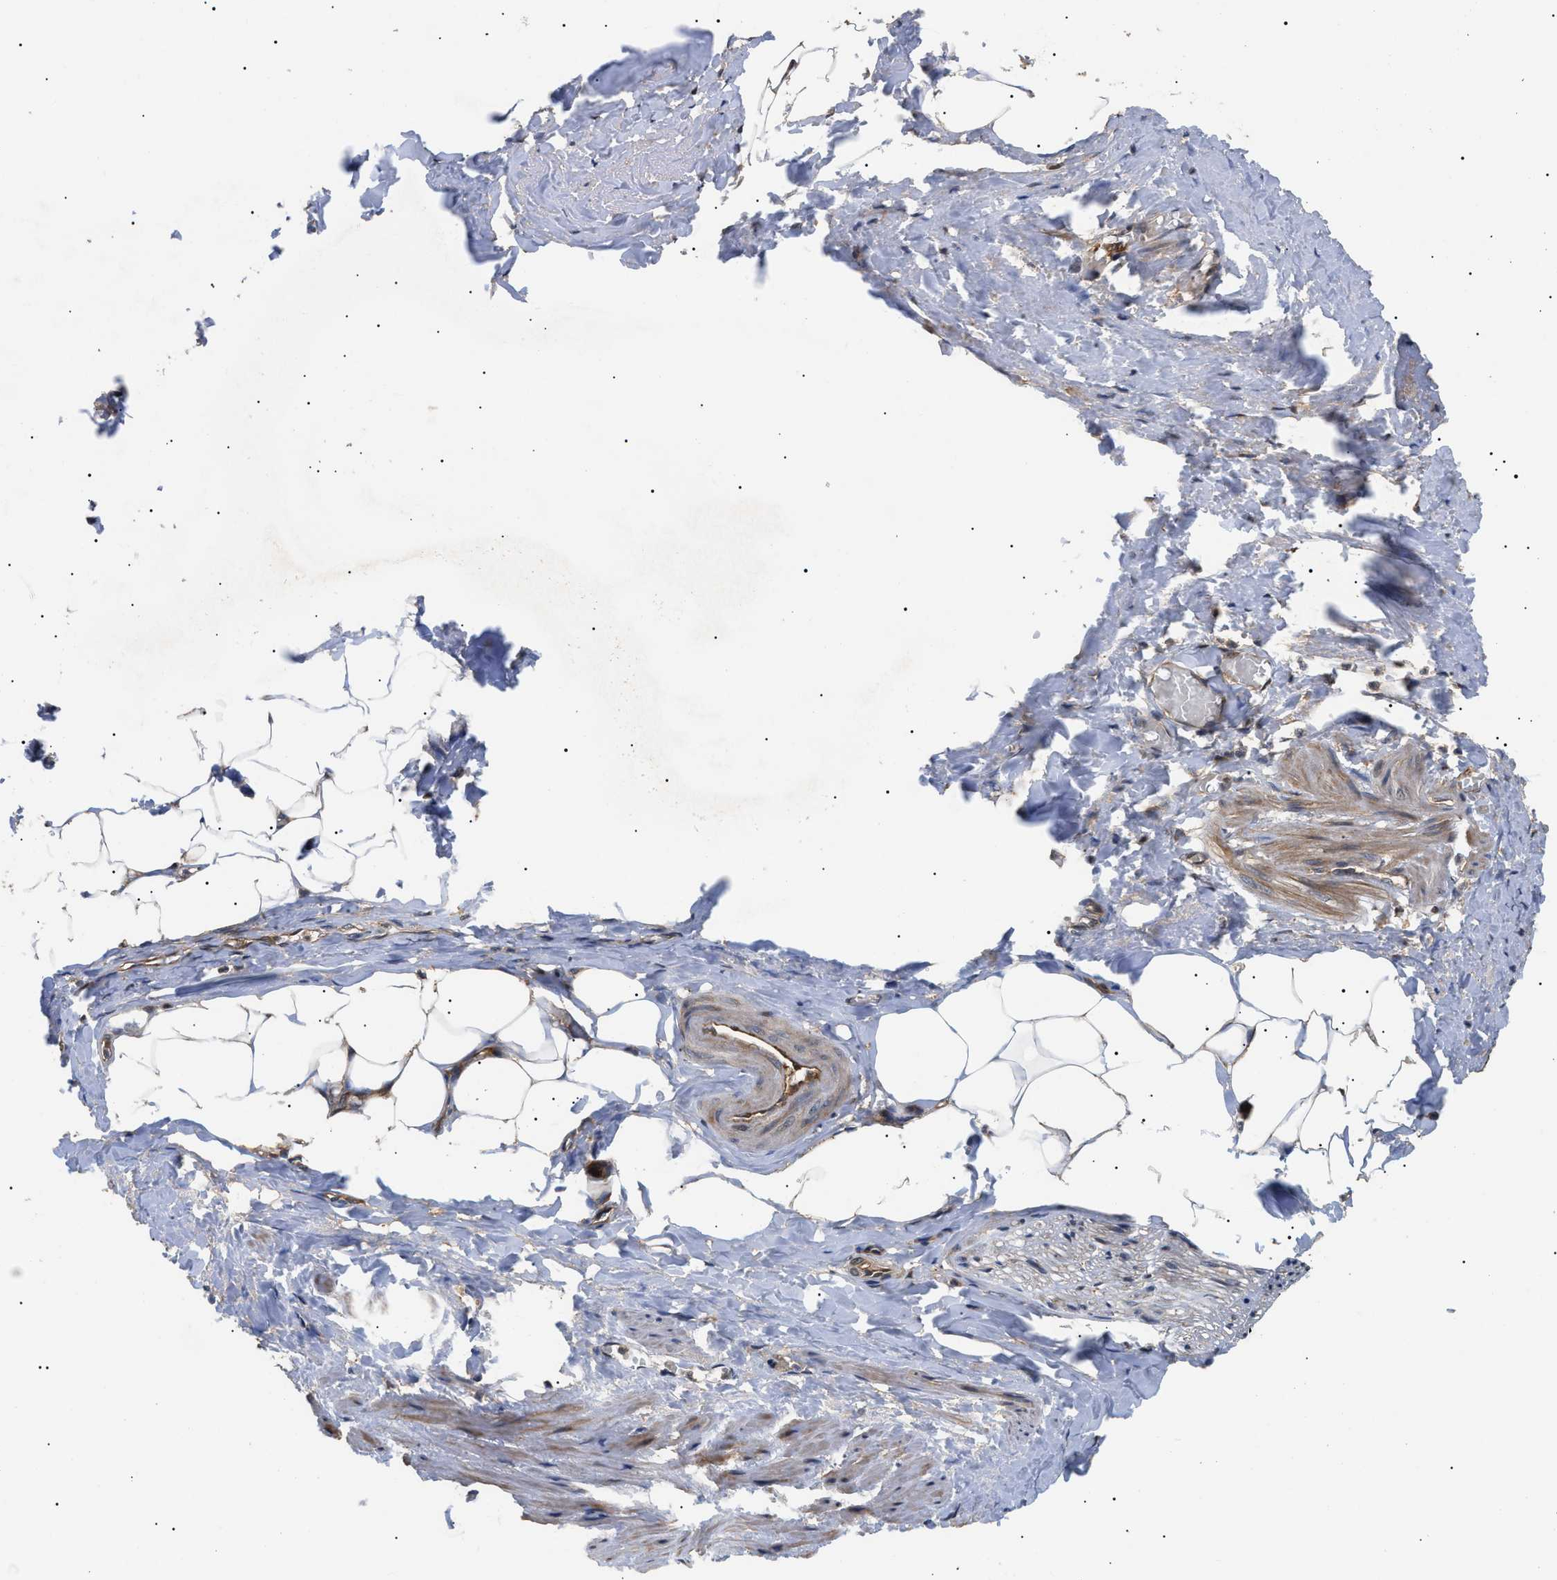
{"staining": {"intensity": "moderate", "quantity": ">75%", "location": "cytoplasmic/membranous"}, "tissue": "adipose tissue", "cell_type": "Adipocytes", "image_type": "normal", "snomed": [{"axis": "morphology", "description": "Normal tissue, NOS"}, {"axis": "topography", "description": "Soft tissue"}, {"axis": "topography", "description": "Vascular tissue"}], "caption": "Adipose tissue stained with IHC exhibits moderate cytoplasmic/membranous positivity in approximately >75% of adipocytes.", "gene": "ASTL", "patient": {"sex": "female", "age": 35}}